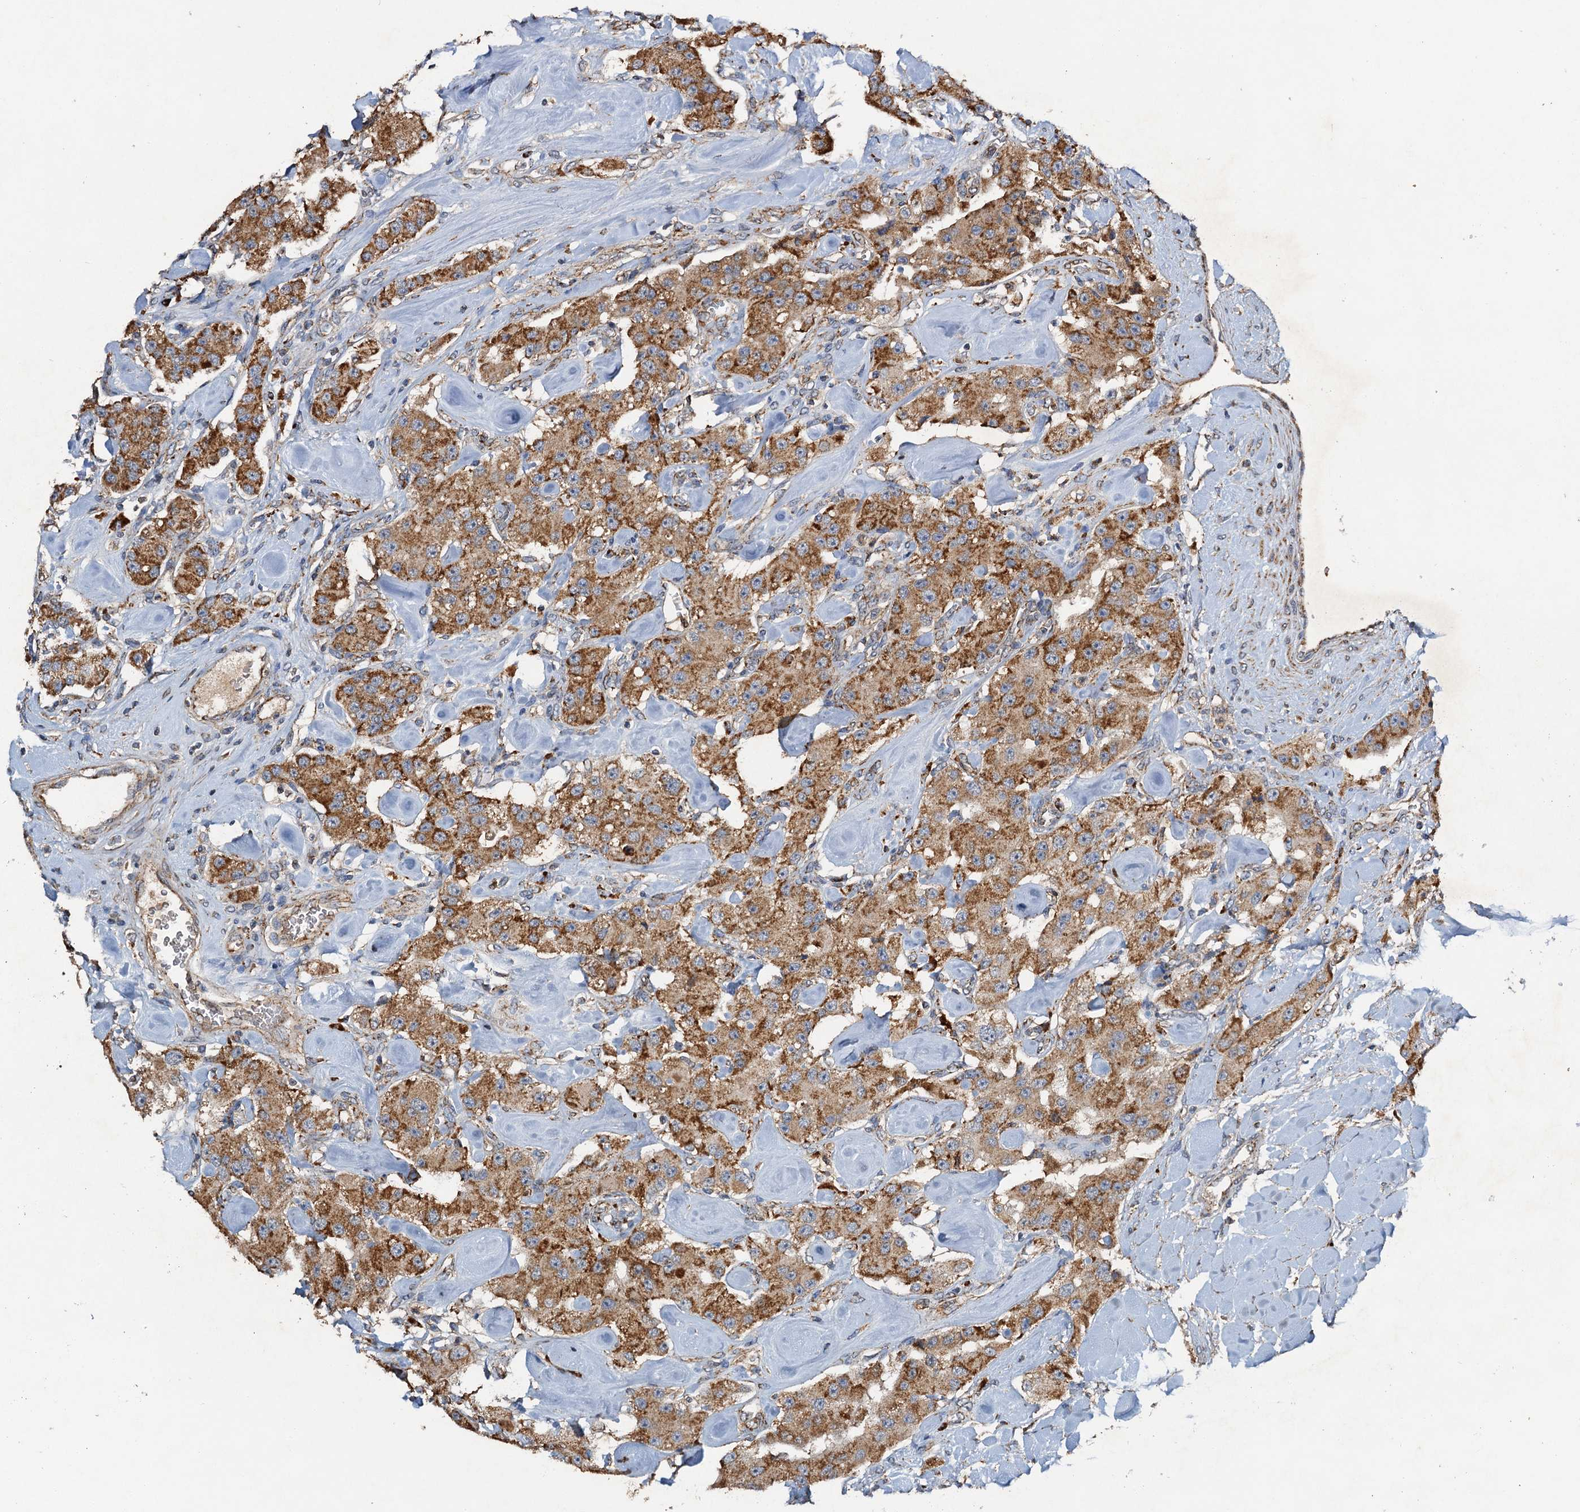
{"staining": {"intensity": "moderate", "quantity": ">75%", "location": "cytoplasmic/membranous"}, "tissue": "carcinoid", "cell_type": "Tumor cells", "image_type": "cancer", "snomed": [{"axis": "morphology", "description": "Carcinoid, malignant, NOS"}, {"axis": "topography", "description": "Pancreas"}], "caption": "Moderate cytoplasmic/membranous protein expression is identified in about >75% of tumor cells in carcinoid.", "gene": "NDUFA13", "patient": {"sex": "male", "age": 41}}